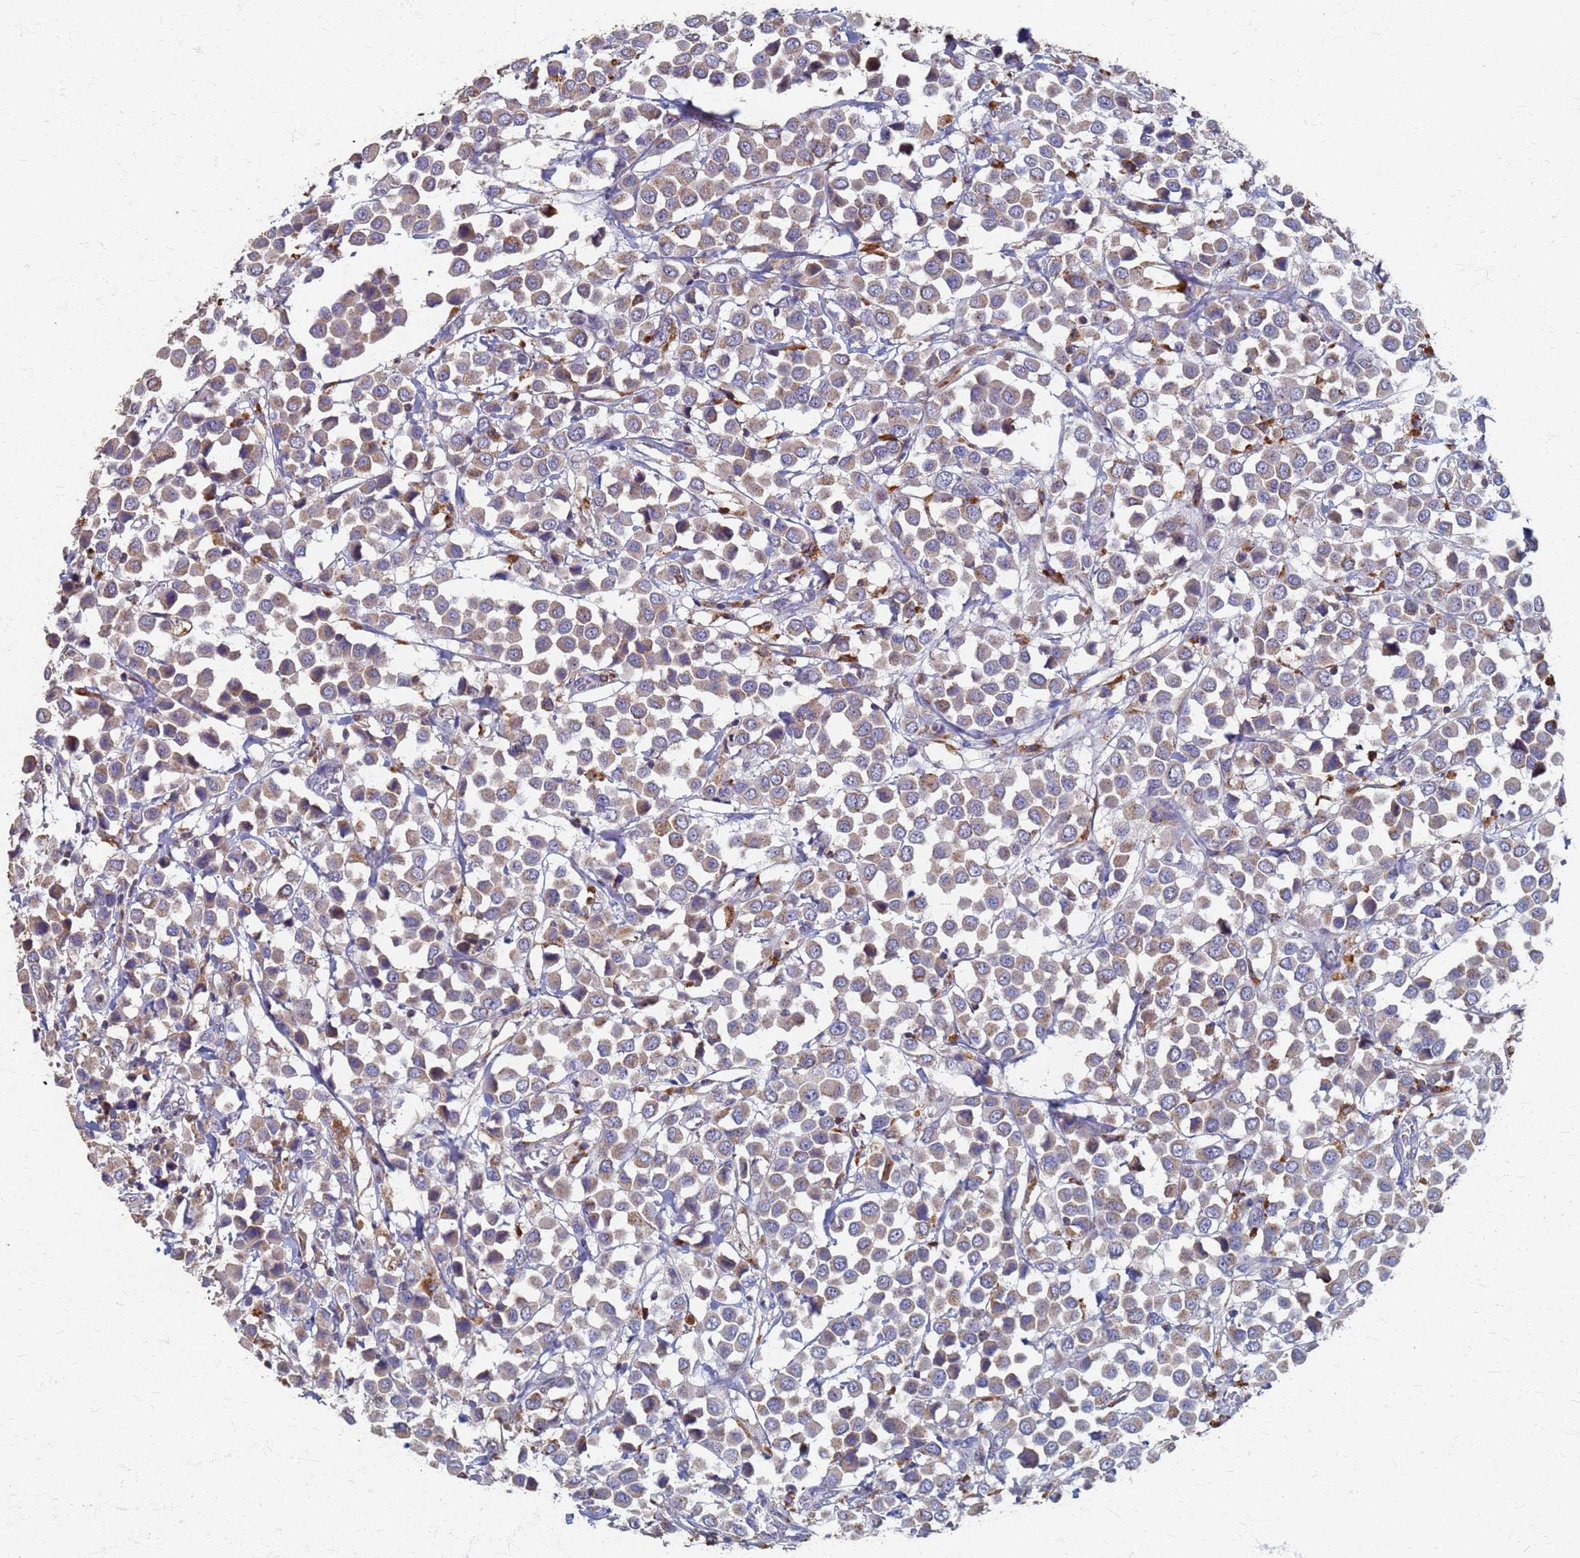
{"staining": {"intensity": "weak", "quantity": "25%-75%", "location": "cytoplasmic/membranous"}, "tissue": "breast cancer", "cell_type": "Tumor cells", "image_type": "cancer", "snomed": [{"axis": "morphology", "description": "Duct carcinoma"}, {"axis": "topography", "description": "Breast"}], "caption": "Infiltrating ductal carcinoma (breast) tissue demonstrates weak cytoplasmic/membranous expression in approximately 25%-75% of tumor cells Immunohistochemistry (ihc) stains the protein in brown and the nuclei are stained blue.", "gene": "KRCC1", "patient": {"sex": "female", "age": 61}}